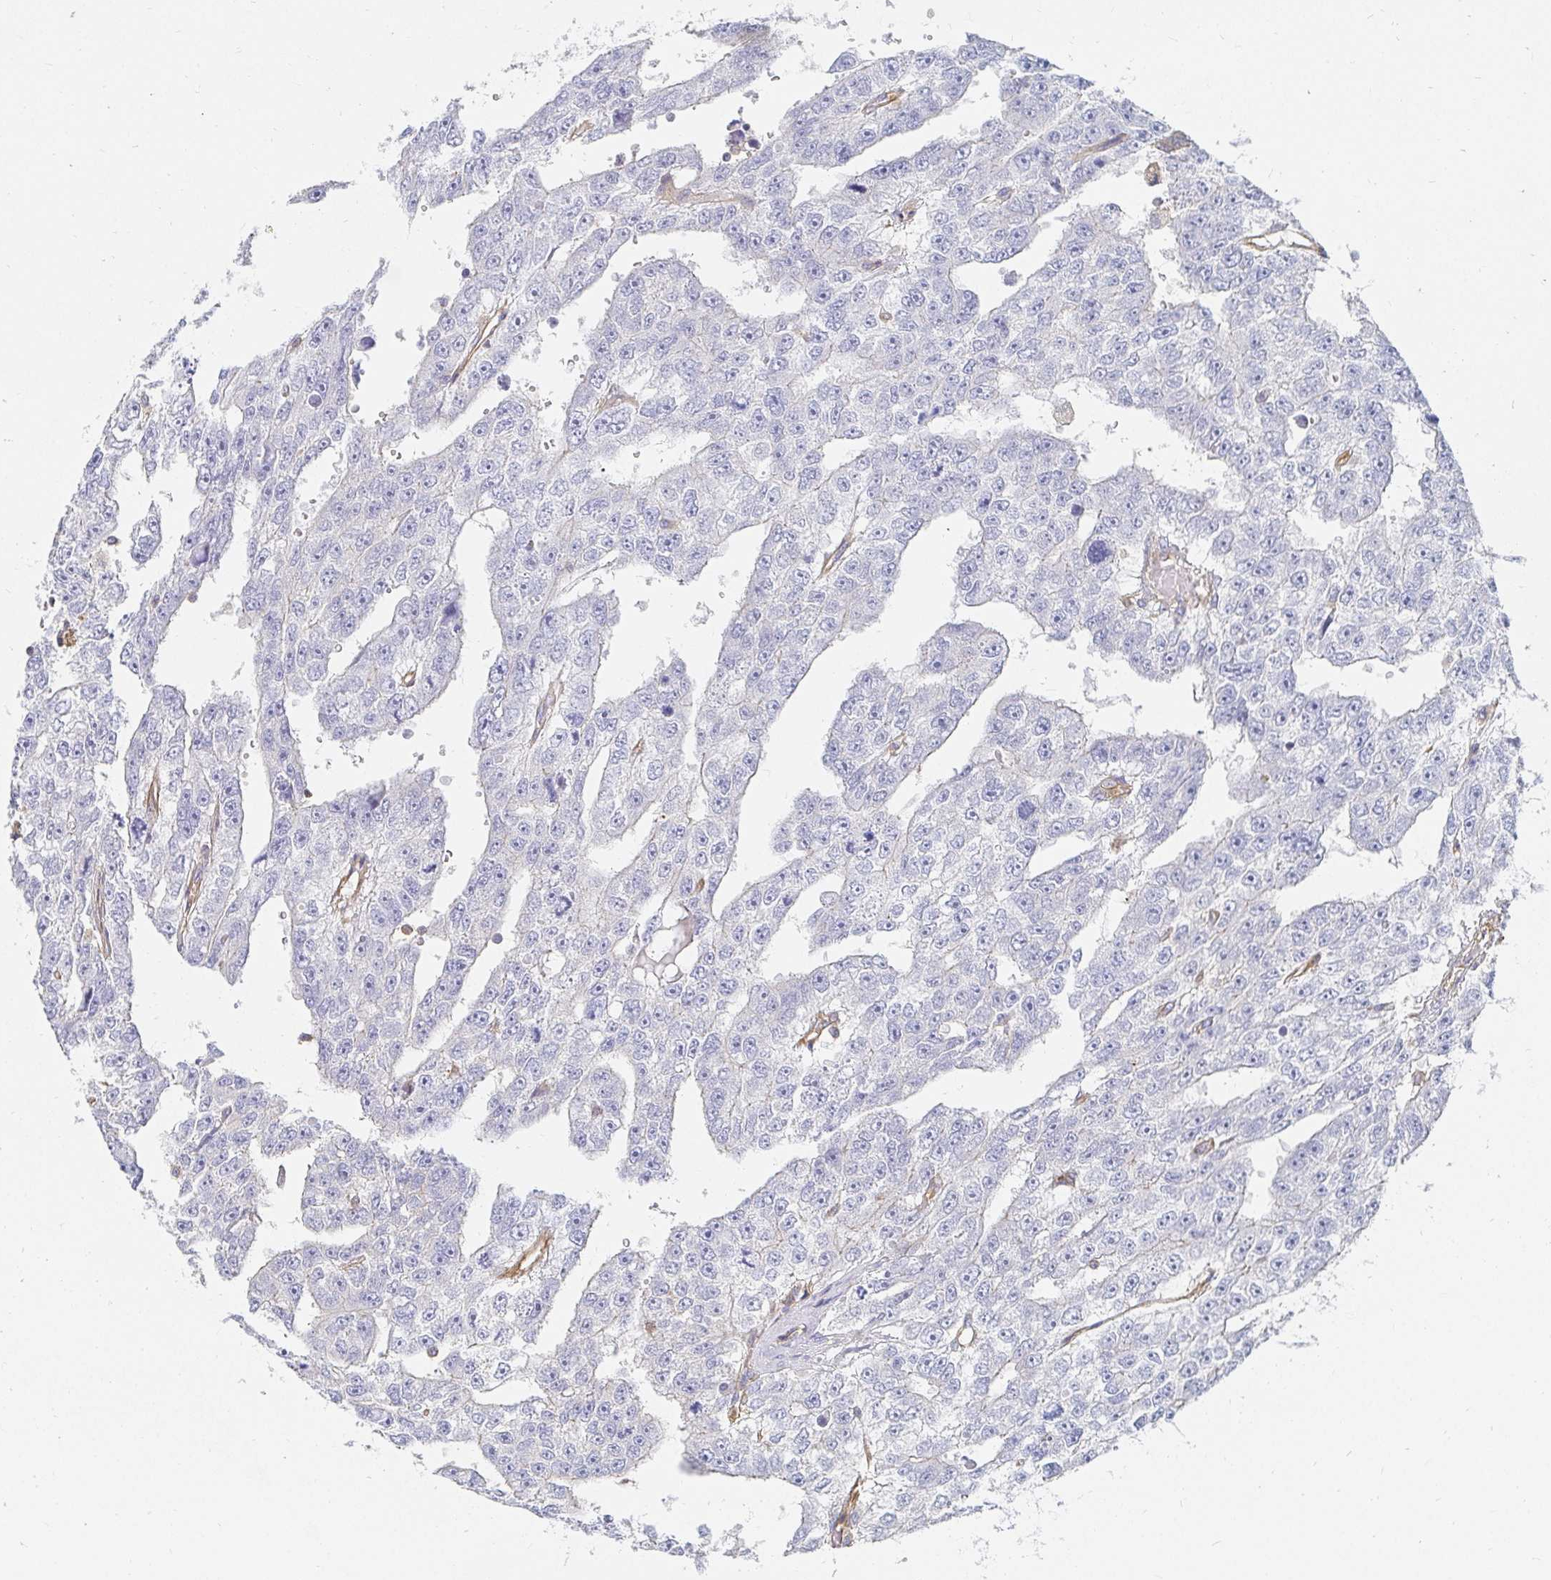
{"staining": {"intensity": "negative", "quantity": "none", "location": "none"}, "tissue": "testis cancer", "cell_type": "Tumor cells", "image_type": "cancer", "snomed": [{"axis": "morphology", "description": "Carcinoma, Embryonal, NOS"}, {"axis": "topography", "description": "Testis"}], "caption": "The photomicrograph exhibits no significant staining in tumor cells of testis cancer (embryonal carcinoma).", "gene": "TSPAN19", "patient": {"sex": "male", "age": 20}}